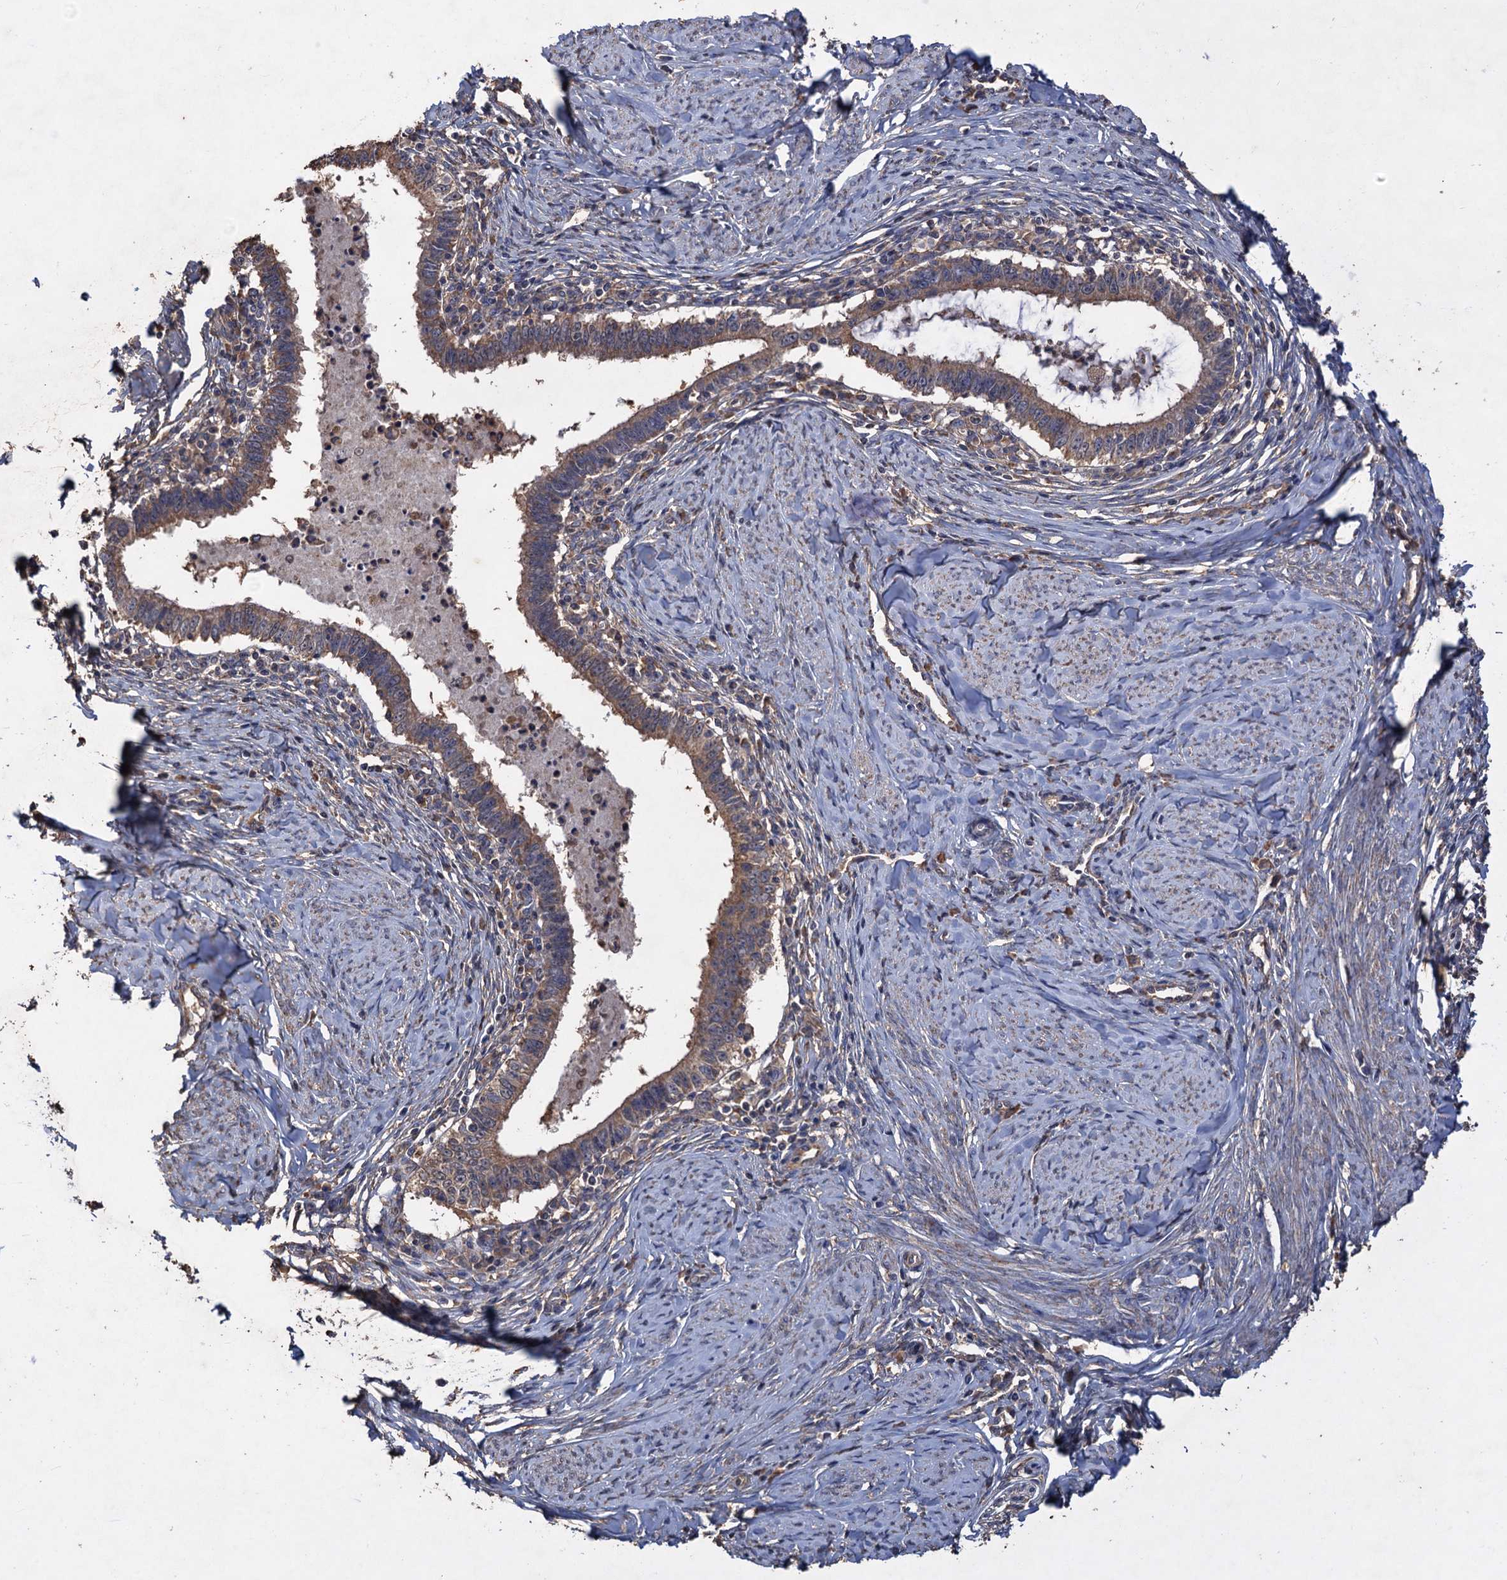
{"staining": {"intensity": "weak", "quantity": ">75%", "location": "cytoplasmic/membranous"}, "tissue": "cervical cancer", "cell_type": "Tumor cells", "image_type": "cancer", "snomed": [{"axis": "morphology", "description": "Adenocarcinoma, NOS"}, {"axis": "topography", "description": "Cervix"}], "caption": "Immunohistochemical staining of human adenocarcinoma (cervical) displays low levels of weak cytoplasmic/membranous protein expression in approximately >75% of tumor cells.", "gene": "SCUBE3", "patient": {"sex": "female", "age": 36}}